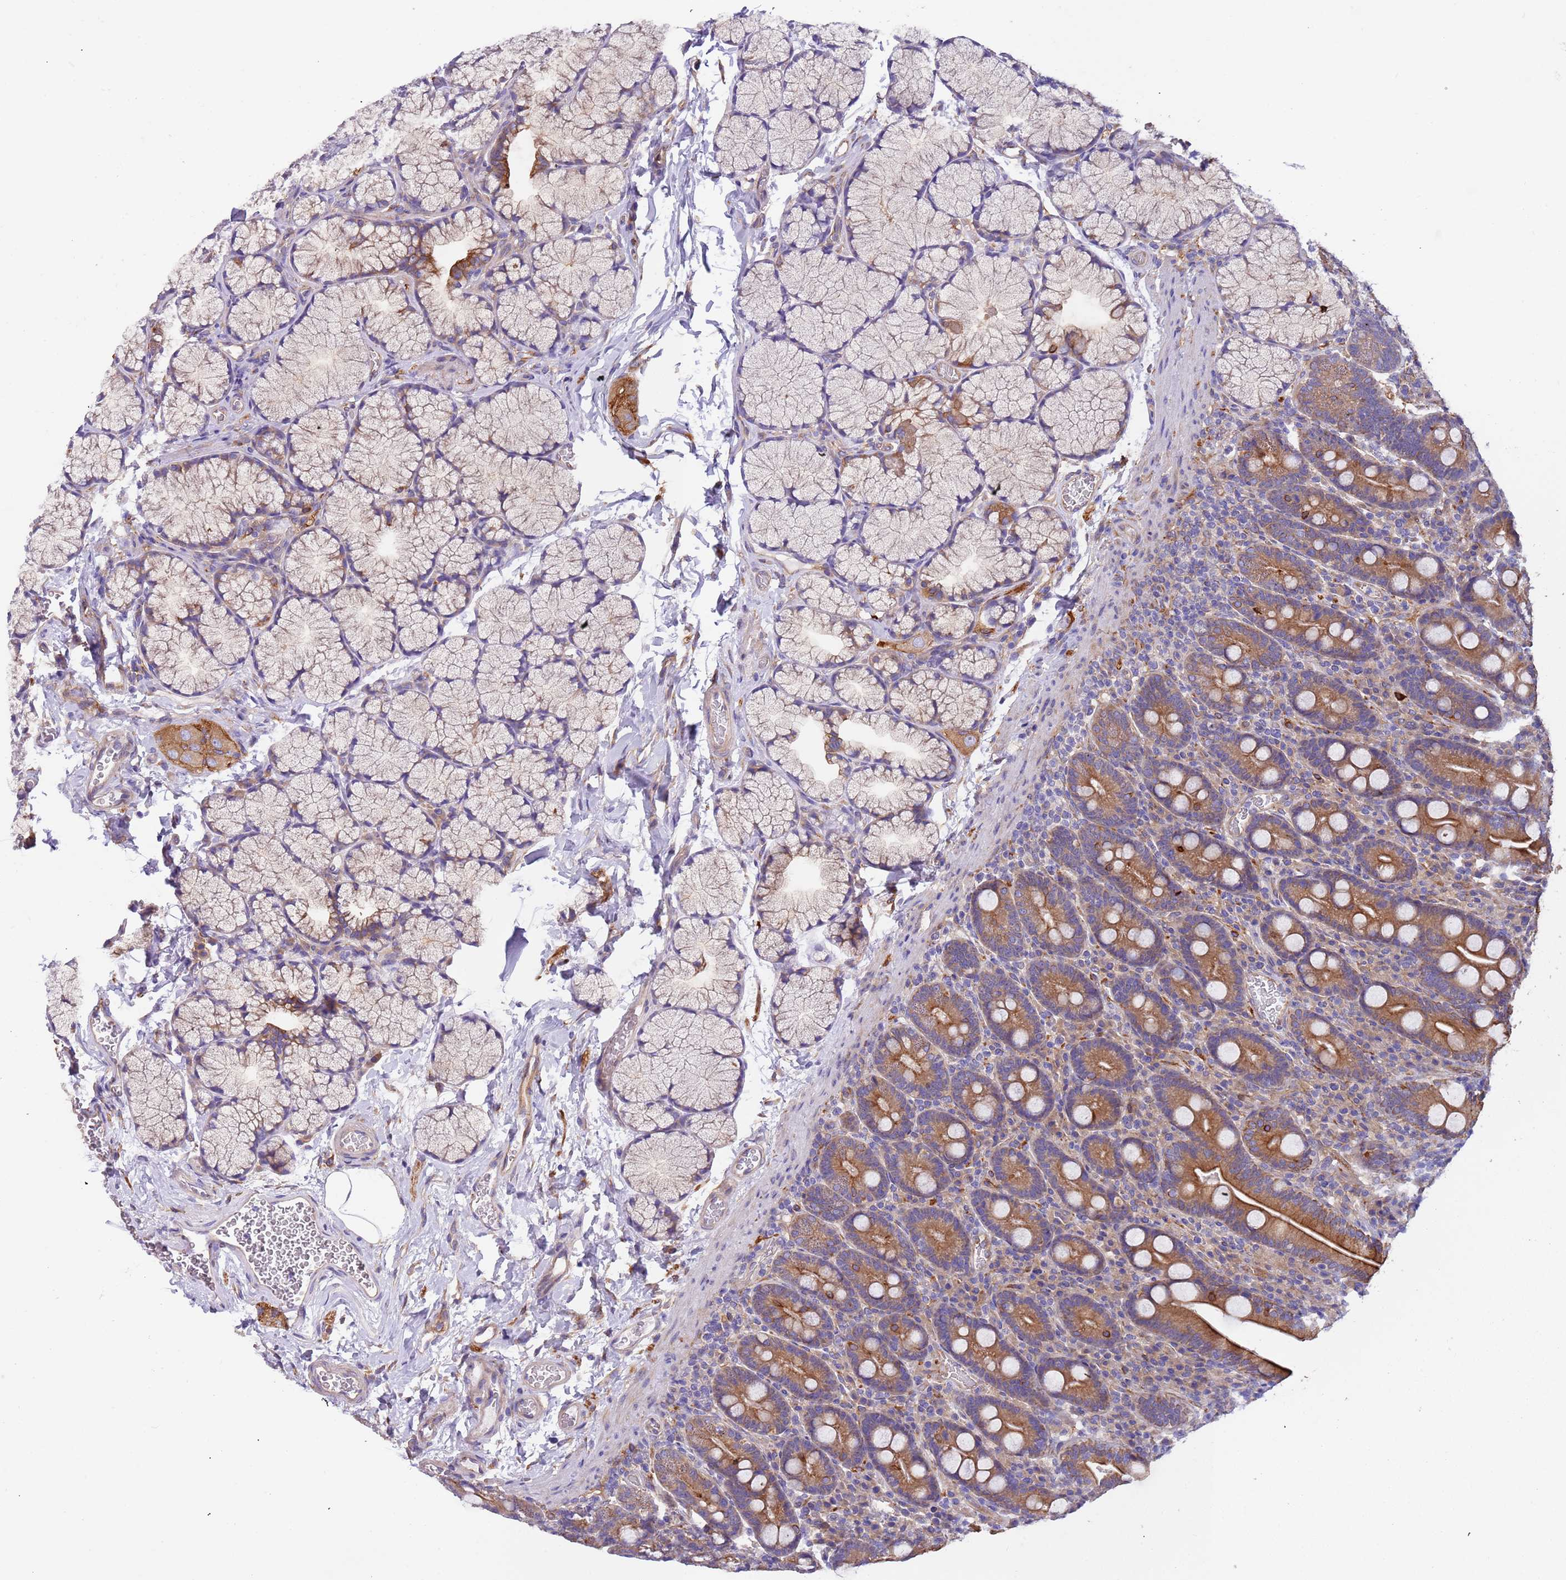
{"staining": {"intensity": "moderate", "quantity": ">75%", "location": "cytoplasmic/membranous"}, "tissue": "duodenum", "cell_type": "Glandular cells", "image_type": "normal", "snomed": [{"axis": "morphology", "description": "Normal tissue, NOS"}, {"axis": "topography", "description": "Duodenum"}], "caption": "A high-resolution image shows immunohistochemistry staining of benign duodenum, which exhibits moderate cytoplasmic/membranous staining in about >75% of glandular cells. The protein of interest is shown in brown color, while the nuclei are stained blue.", "gene": "LAMB4", "patient": {"sex": "male", "age": 35}}